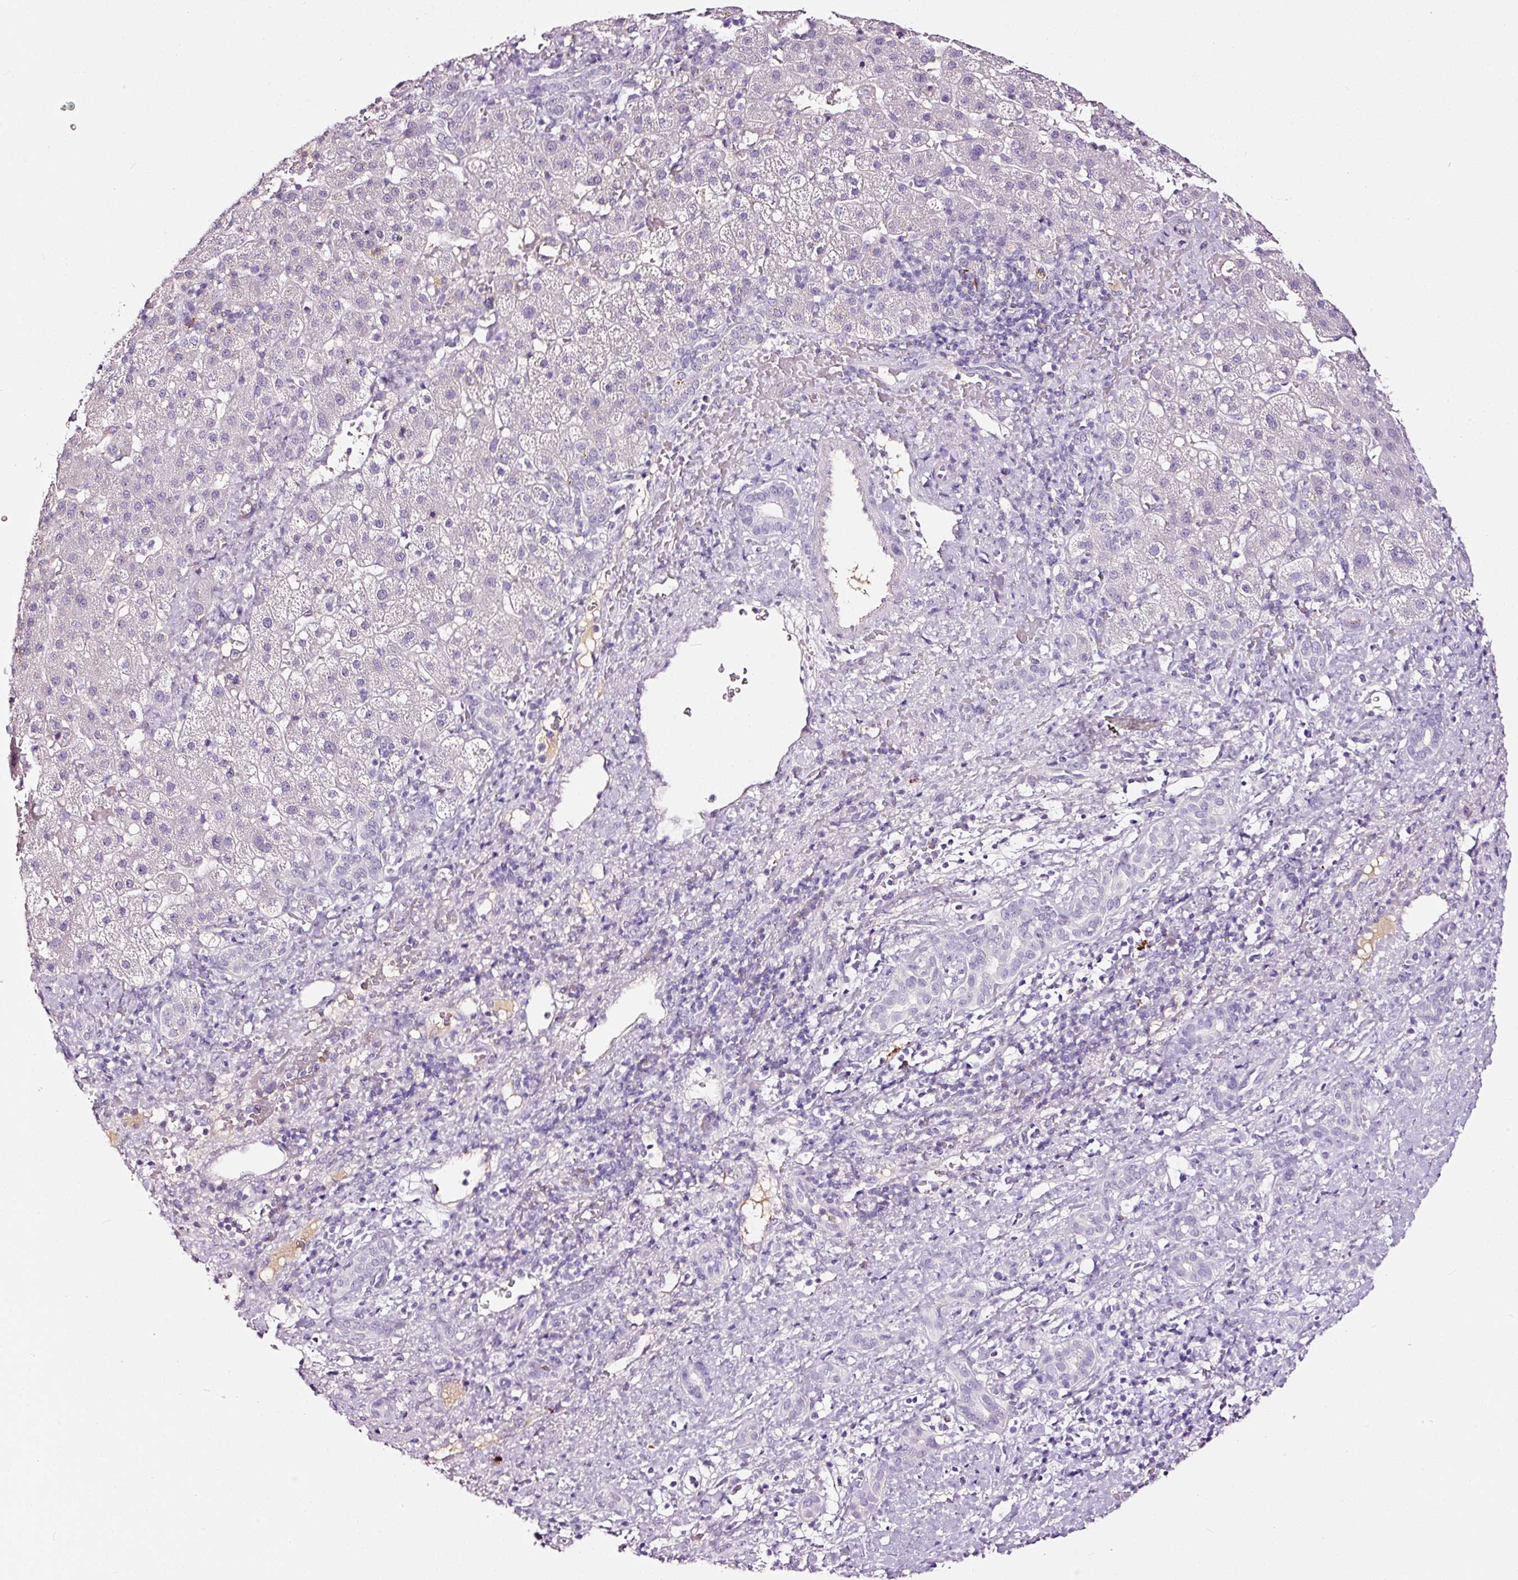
{"staining": {"intensity": "negative", "quantity": "none", "location": "none"}, "tissue": "liver cancer", "cell_type": "Tumor cells", "image_type": "cancer", "snomed": [{"axis": "morphology", "description": "Normal tissue, NOS"}, {"axis": "morphology", "description": "Carcinoma, Hepatocellular, NOS"}, {"axis": "topography", "description": "Liver"}], "caption": "Hepatocellular carcinoma (liver) was stained to show a protein in brown. There is no significant positivity in tumor cells.", "gene": "LAMP3", "patient": {"sex": "male", "age": 57}}